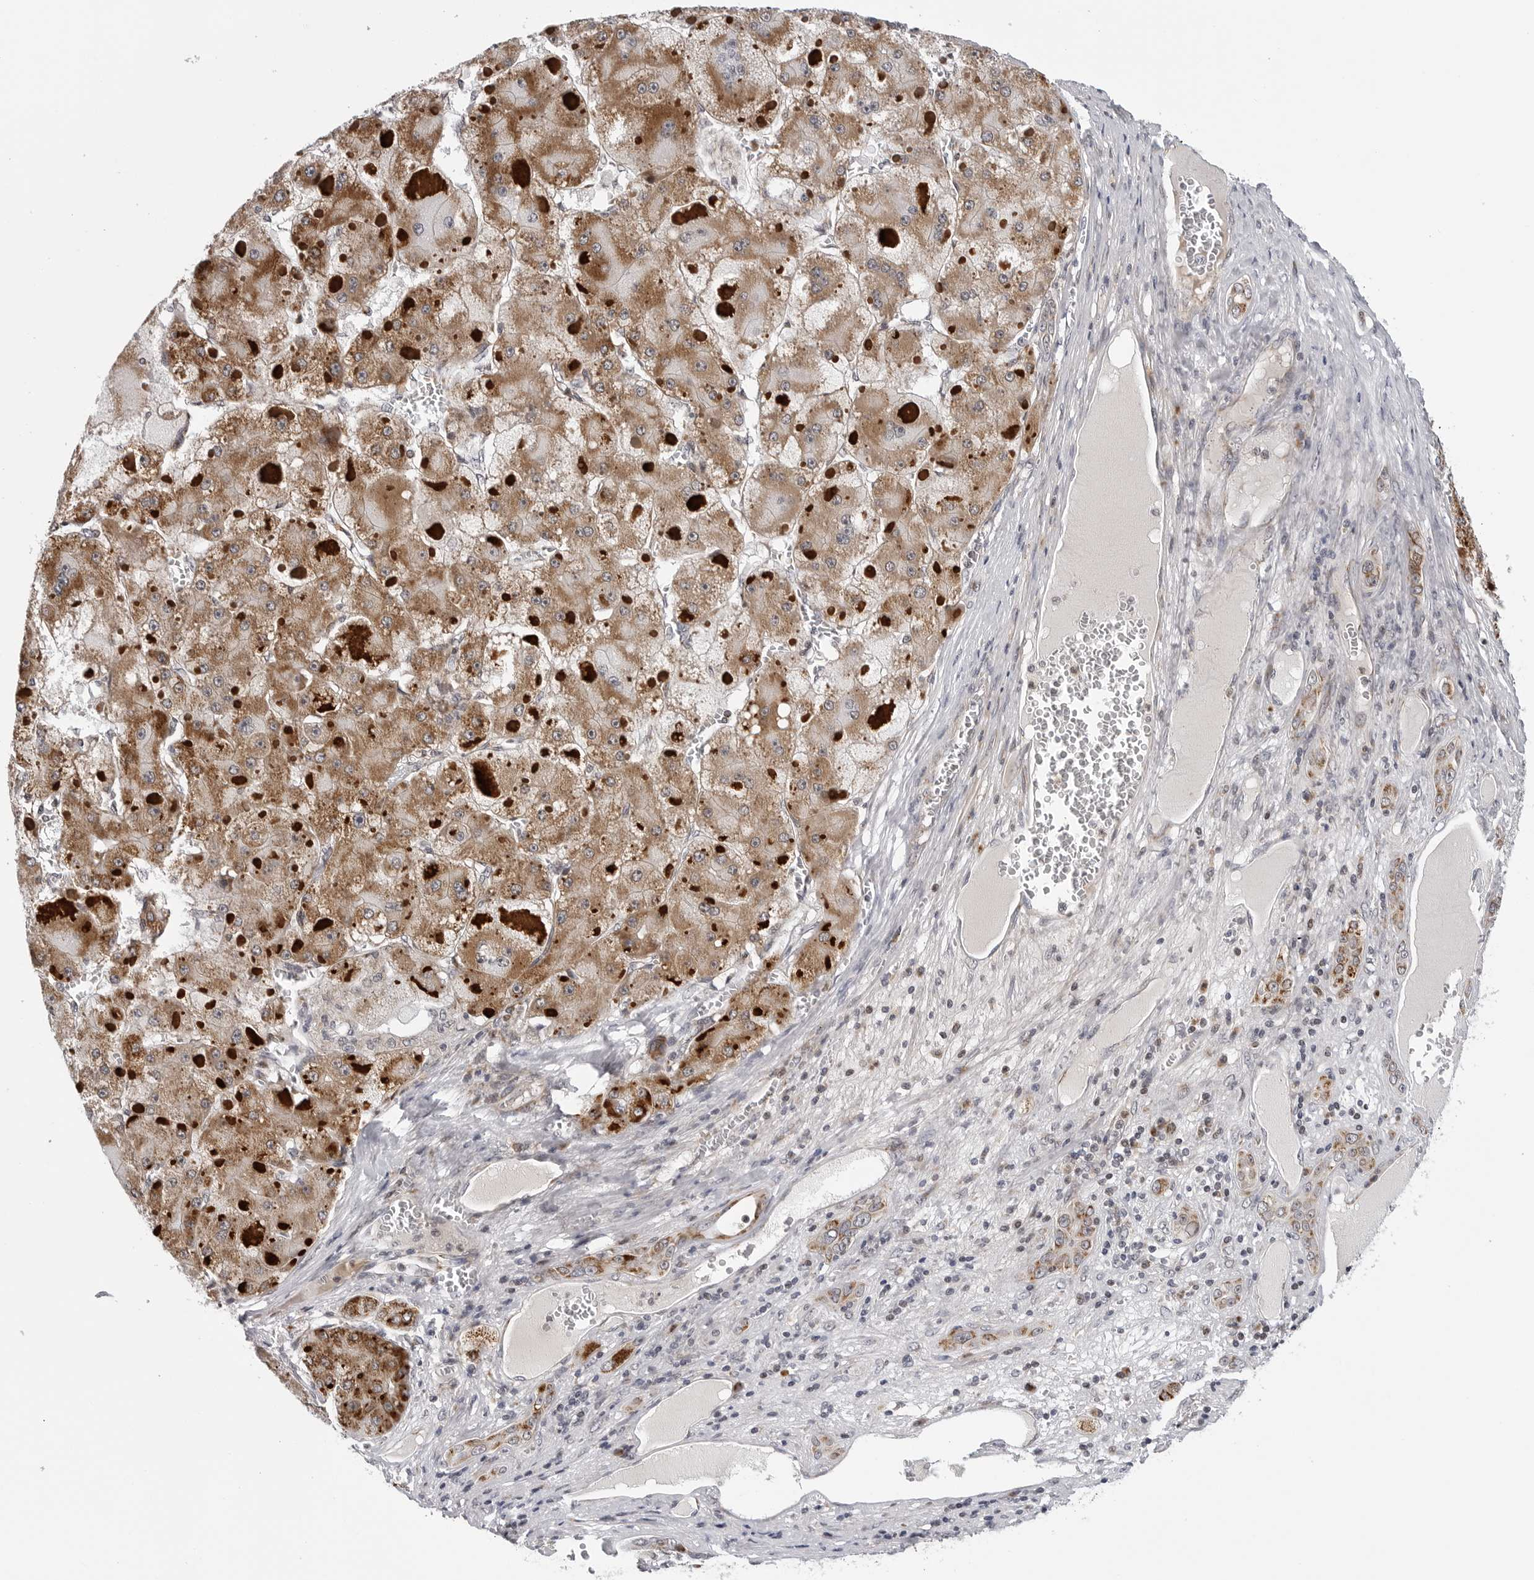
{"staining": {"intensity": "moderate", "quantity": ">75%", "location": "cytoplasmic/membranous"}, "tissue": "liver cancer", "cell_type": "Tumor cells", "image_type": "cancer", "snomed": [{"axis": "morphology", "description": "Carcinoma, Hepatocellular, NOS"}, {"axis": "topography", "description": "Liver"}], "caption": "IHC (DAB) staining of human liver cancer (hepatocellular carcinoma) shows moderate cytoplasmic/membranous protein positivity in about >75% of tumor cells.", "gene": "CDK20", "patient": {"sex": "female", "age": 73}}